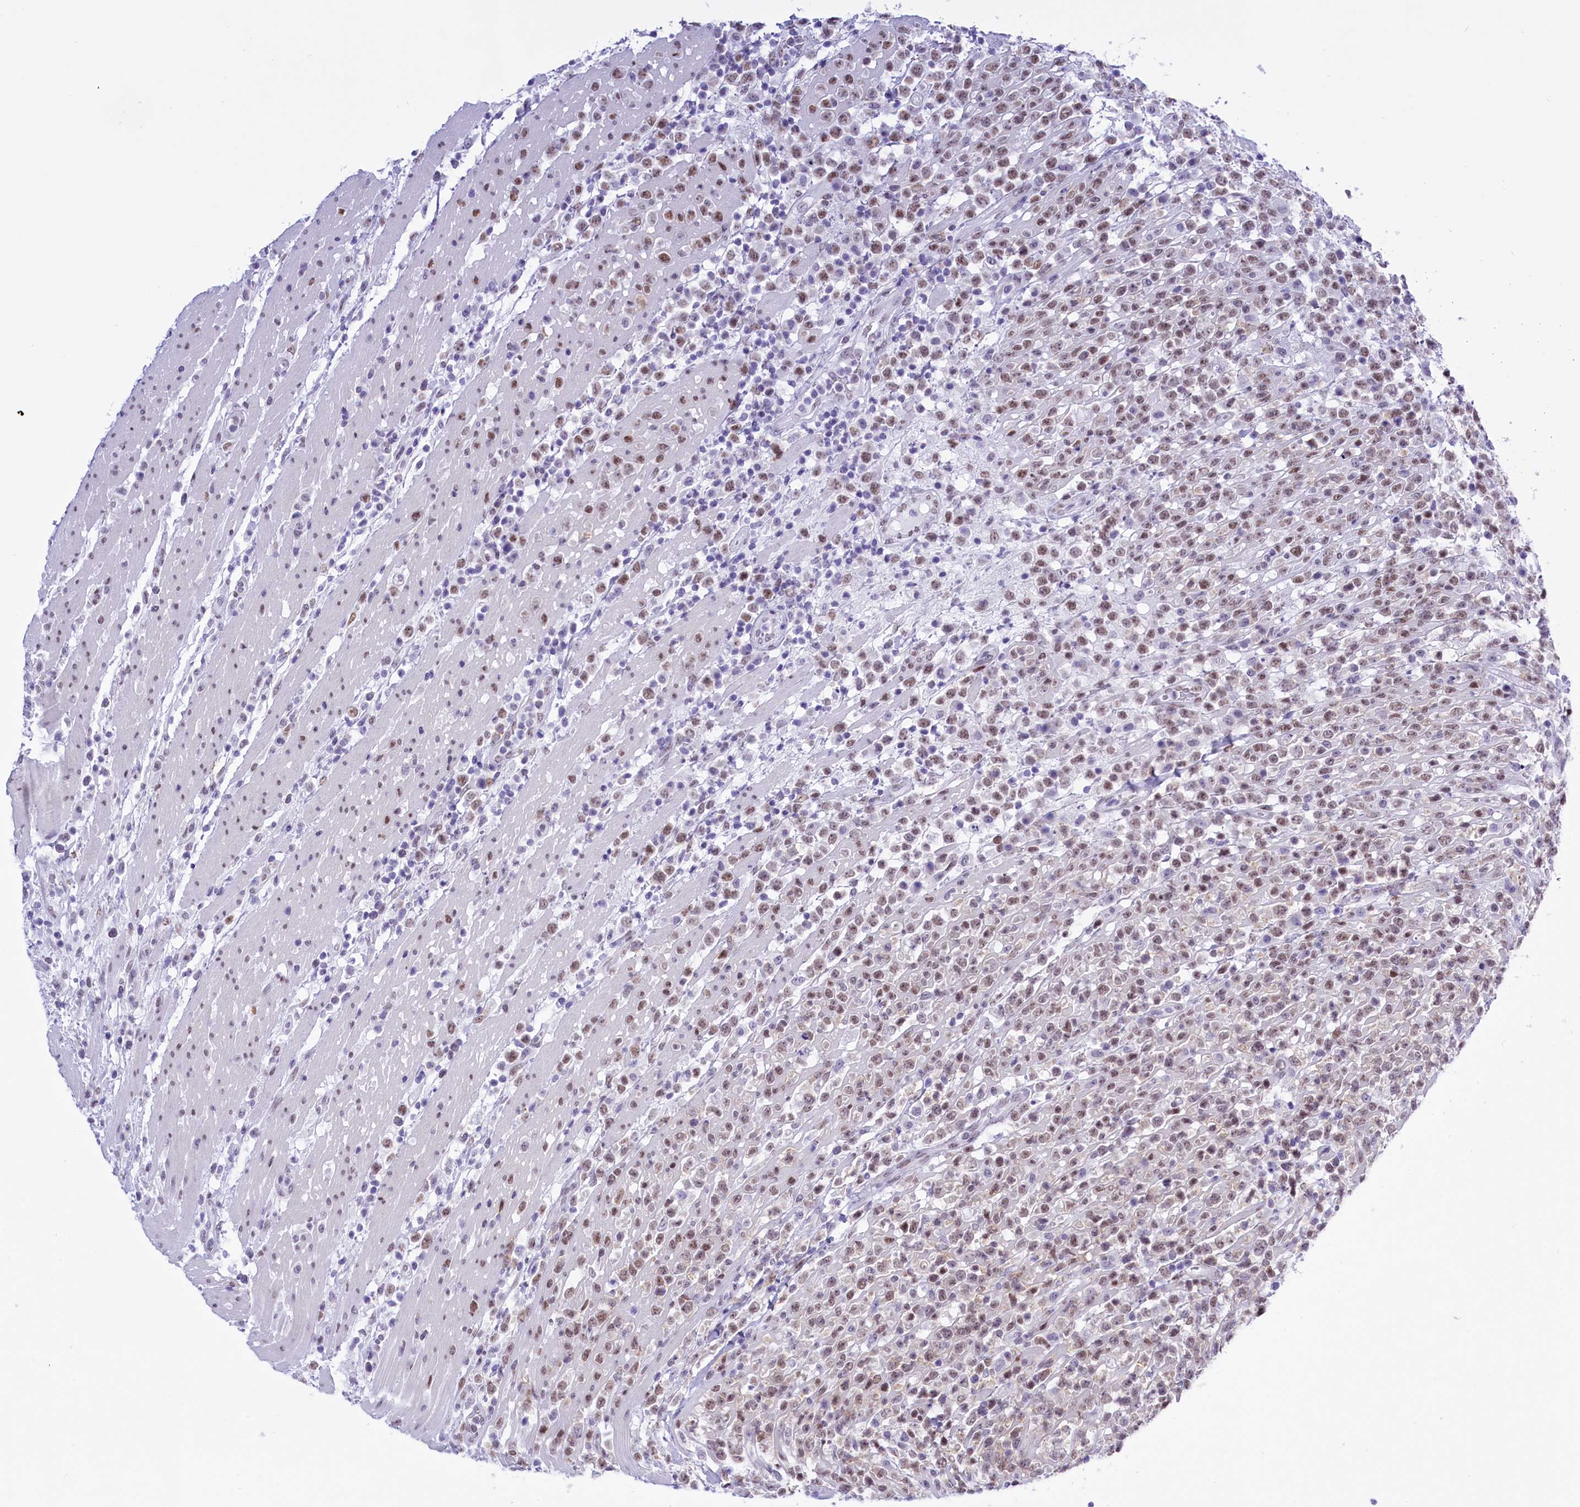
{"staining": {"intensity": "weak", "quantity": "25%-75%", "location": "nuclear"}, "tissue": "lymphoma", "cell_type": "Tumor cells", "image_type": "cancer", "snomed": [{"axis": "morphology", "description": "Malignant lymphoma, non-Hodgkin's type, High grade"}, {"axis": "topography", "description": "Colon"}], "caption": "Weak nuclear expression is appreciated in approximately 25%-75% of tumor cells in lymphoma.", "gene": "RPS6KB1", "patient": {"sex": "female", "age": 53}}